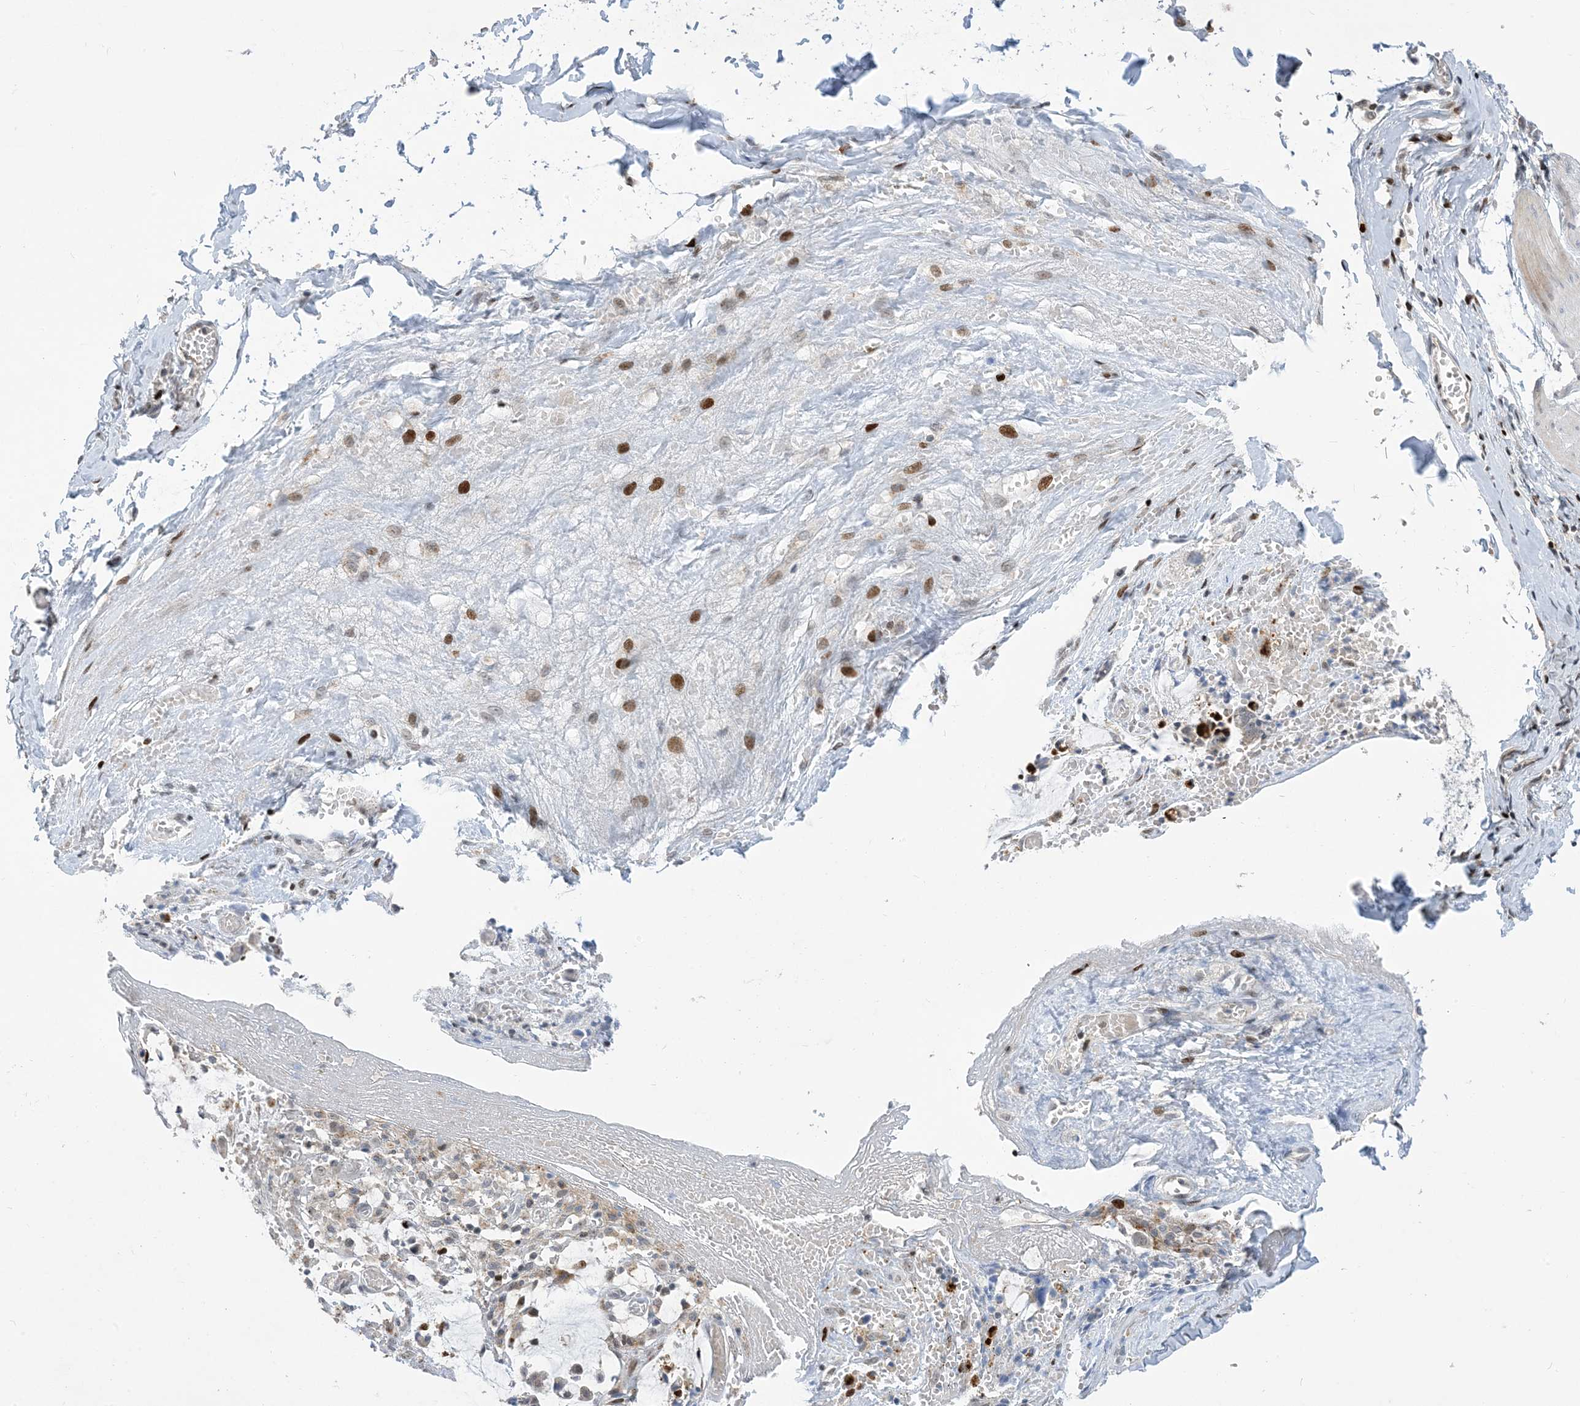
{"staining": {"intensity": "moderate", "quantity": "<25%", "location": "nuclear"}, "tissue": "smooth muscle", "cell_type": "Smooth muscle cells", "image_type": "normal", "snomed": [{"axis": "morphology", "description": "Normal tissue, NOS"}, {"axis": "morphology", "description": "Adenocarcinoma, NOS"}, {"axis": "topography", "description": "Colon"}, {"axis": "topography", "description": "Peripheral nerve tissue"}], "caption": "This is an image of immunohistochemistry (IHC) staining of benign smooth muscle, which shows moderate positivity in the nuclear of smooth muscle cells.", "gene": "SLC25A53", "patient": {"sex": "male", "age": 14}}